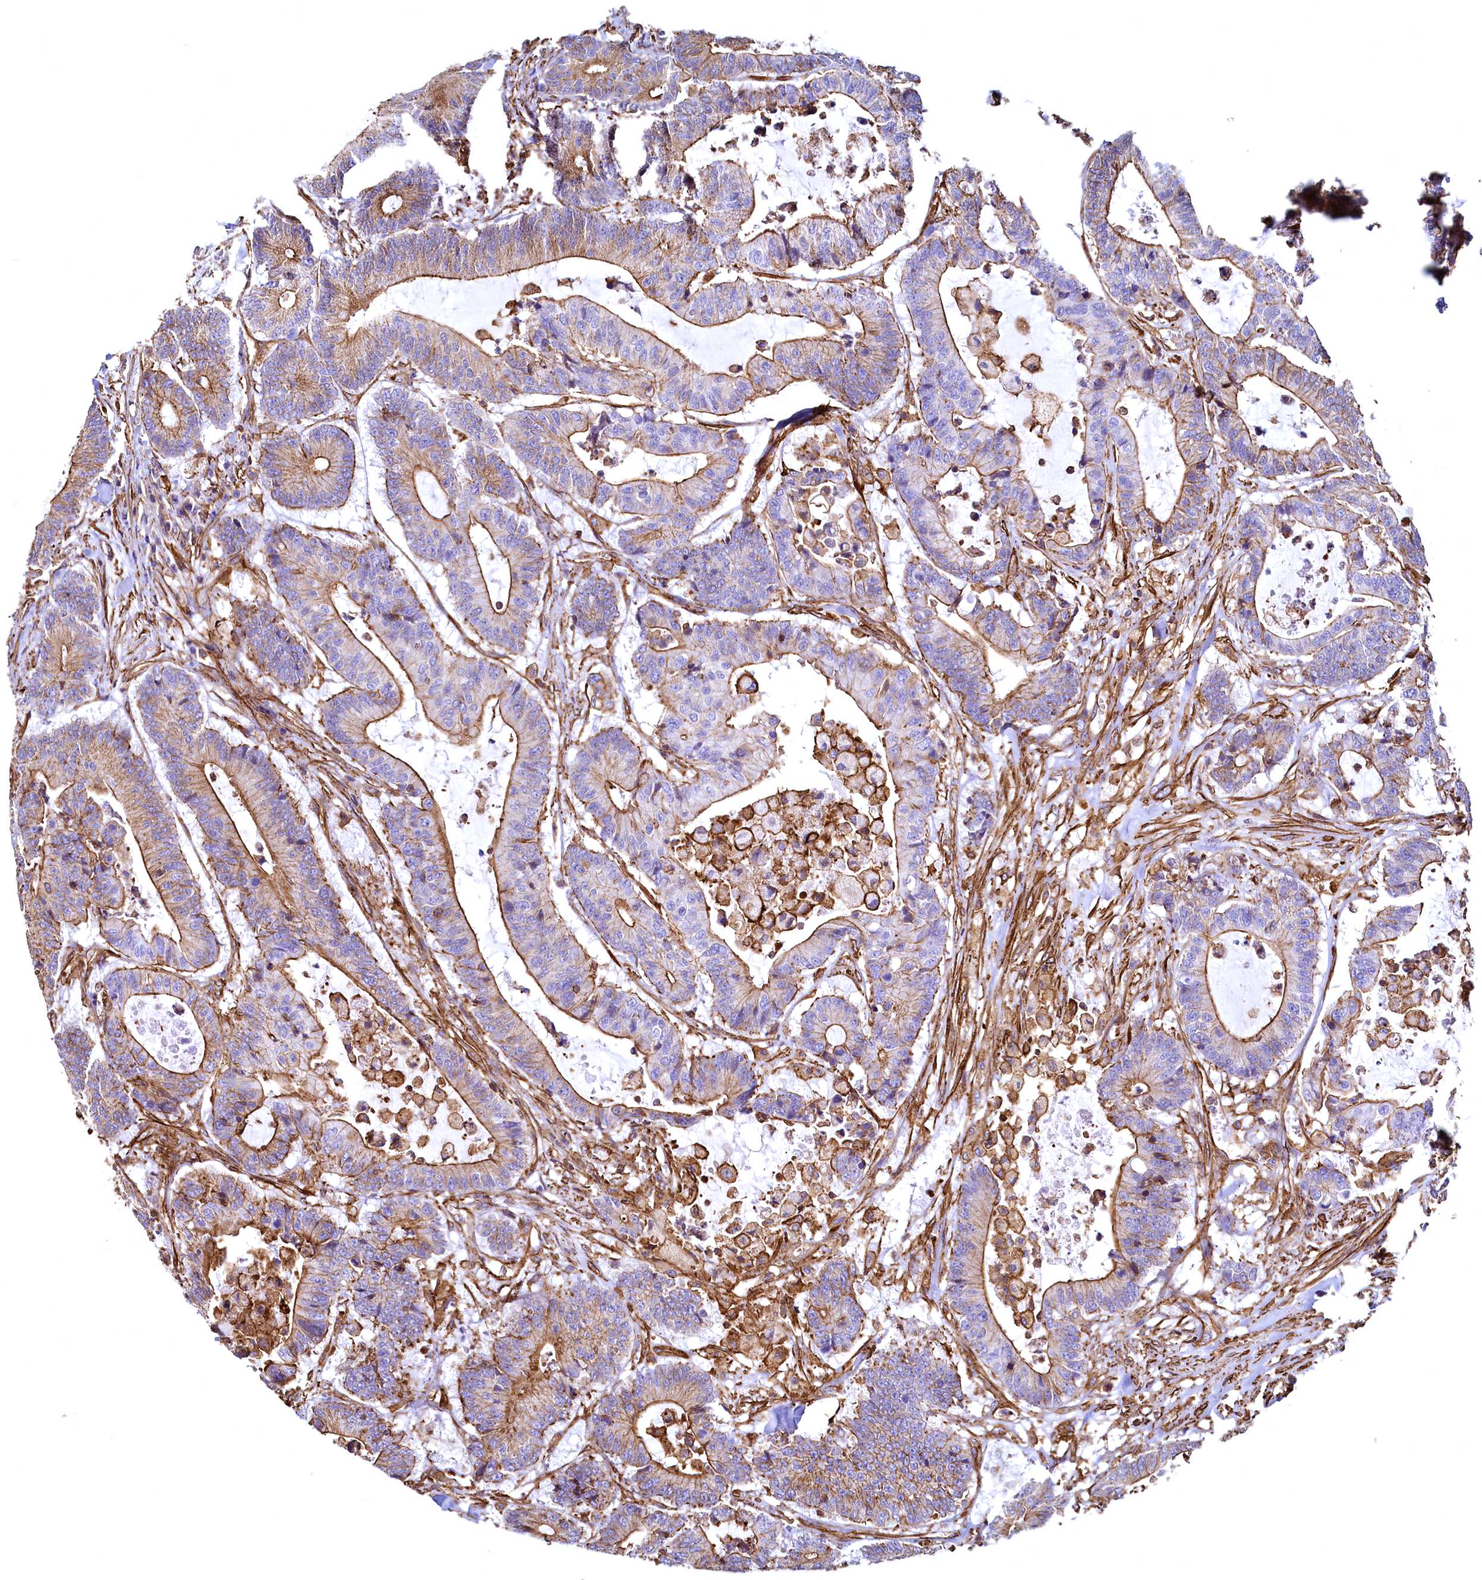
{"staining": {"intensity": "strong", "quantity": ">75%", "location": "cytoplasmic/membranous"}, "tissue": "colorectal cancer", "cell_type": "Tumor cells", "image_type": "cancer", "snomed": [{"axis": "morphology", "description": "Adenocarcinoma, NOS"}, {"axis": "topography", "description": "Colon"}], "caption": "Colorectal adenocarcinoma stained for a protein (brown) displays strong cytoplasmic/membranous positive positivity in about >75% of tumor cells.", "gene": "THBS1", "patient": {"sex": "female", "age": 84}}